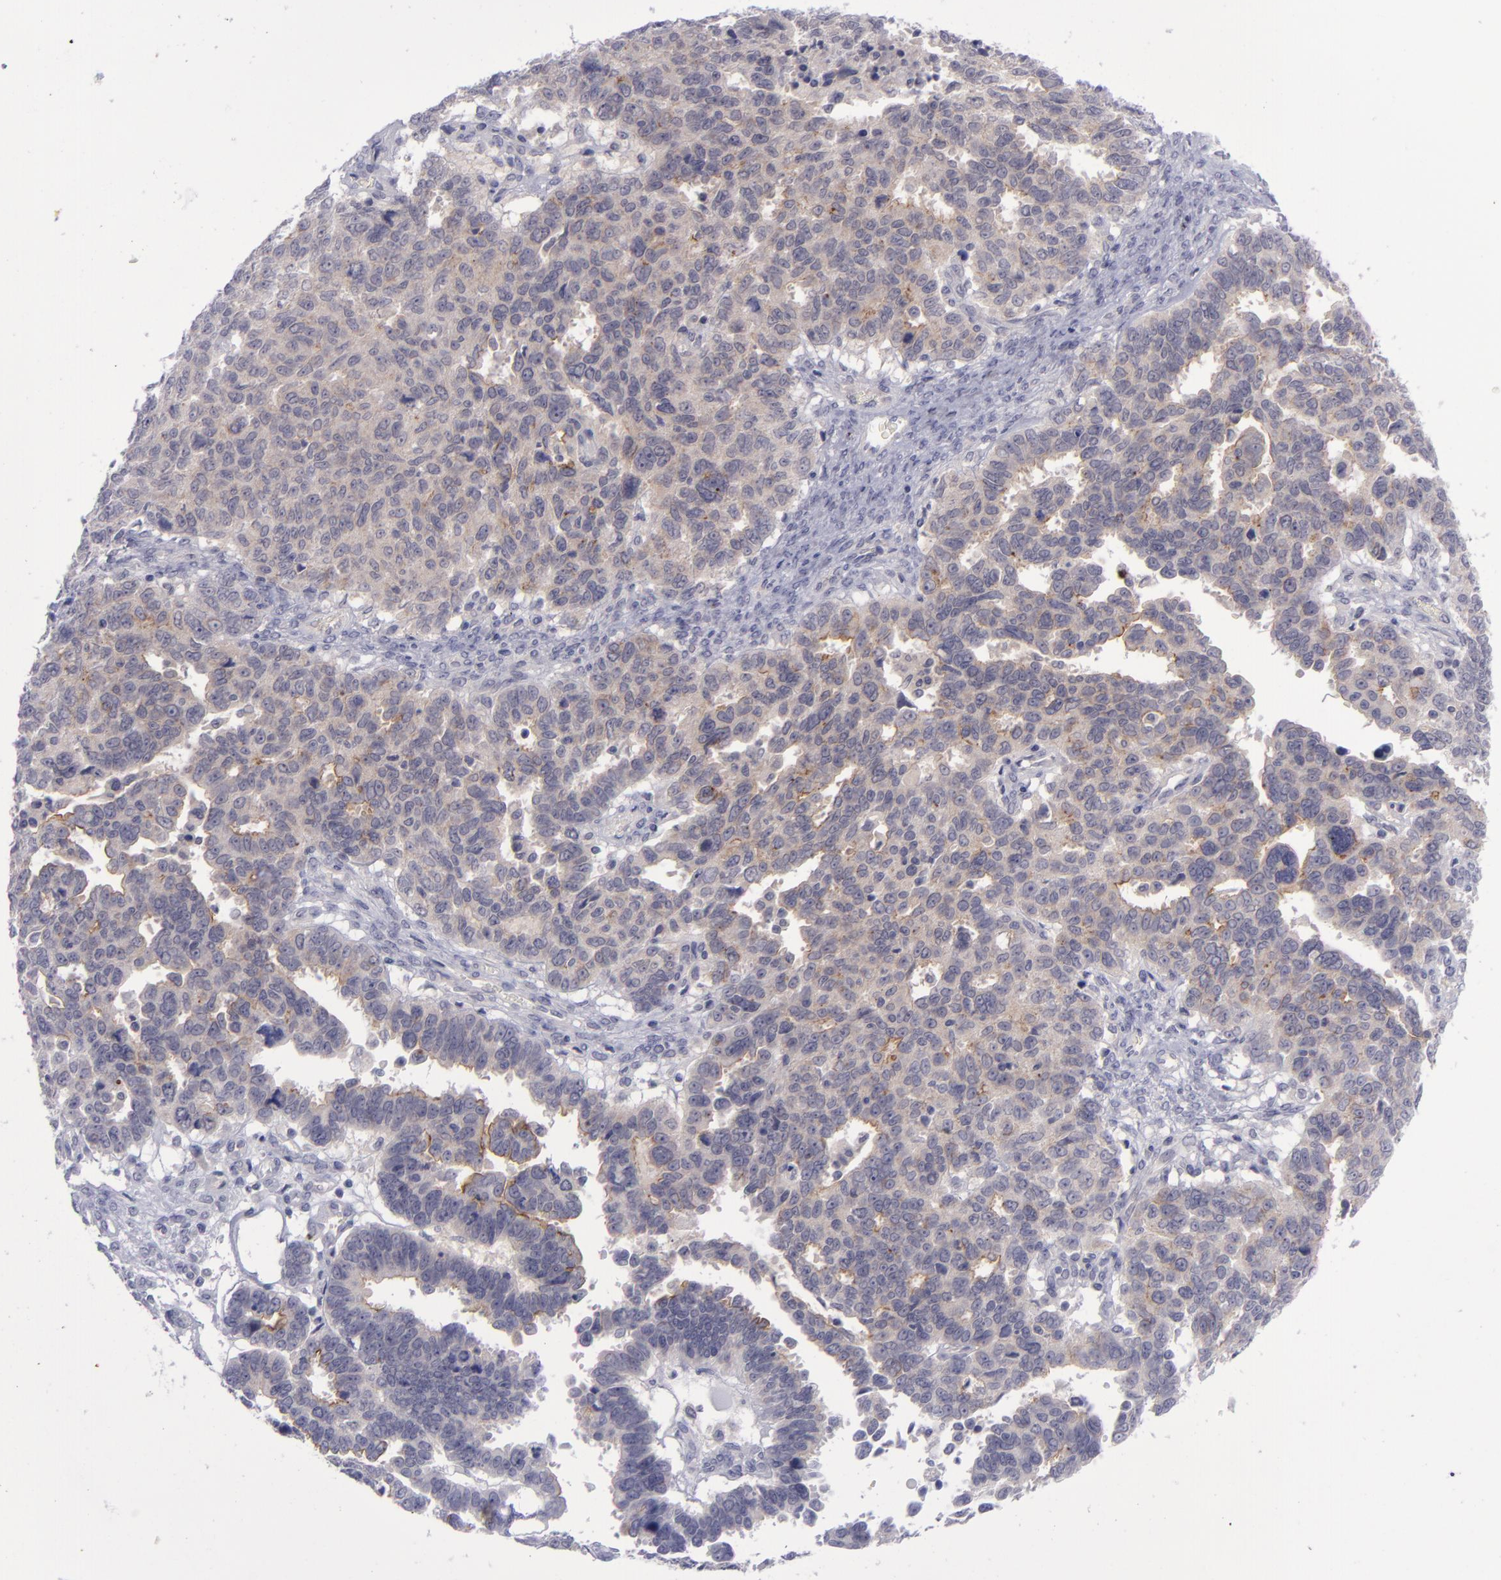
{"staining": {"intensity": "weak", "quantity": "25%-75%", "location": "cytoplasmic/membranous"}, "tissue": "ovarian cancer", "cell_type": "Tumor cells", "image_type": "cancer", "snomed": [{"axis": "morphology", "description": "Carcinoma, endometroid"}, {"axis": "morphology", "description": "Cystadenocarcinoma, serous, NOS"}, {"axis": "topography", "description": "Ovary"}], "caption": "Brown immunohistochemical staining in human ovarian serous cystadenocarcinoma reveals weak cytoplasmic/membranous expression in about 25%-75% of tumor cells. Immunohistochemistry stains the protein of interest in brown and the nuclei are stained blue.", "gene": "EVPL", "patient": {"sex": "female", "age": 45}}